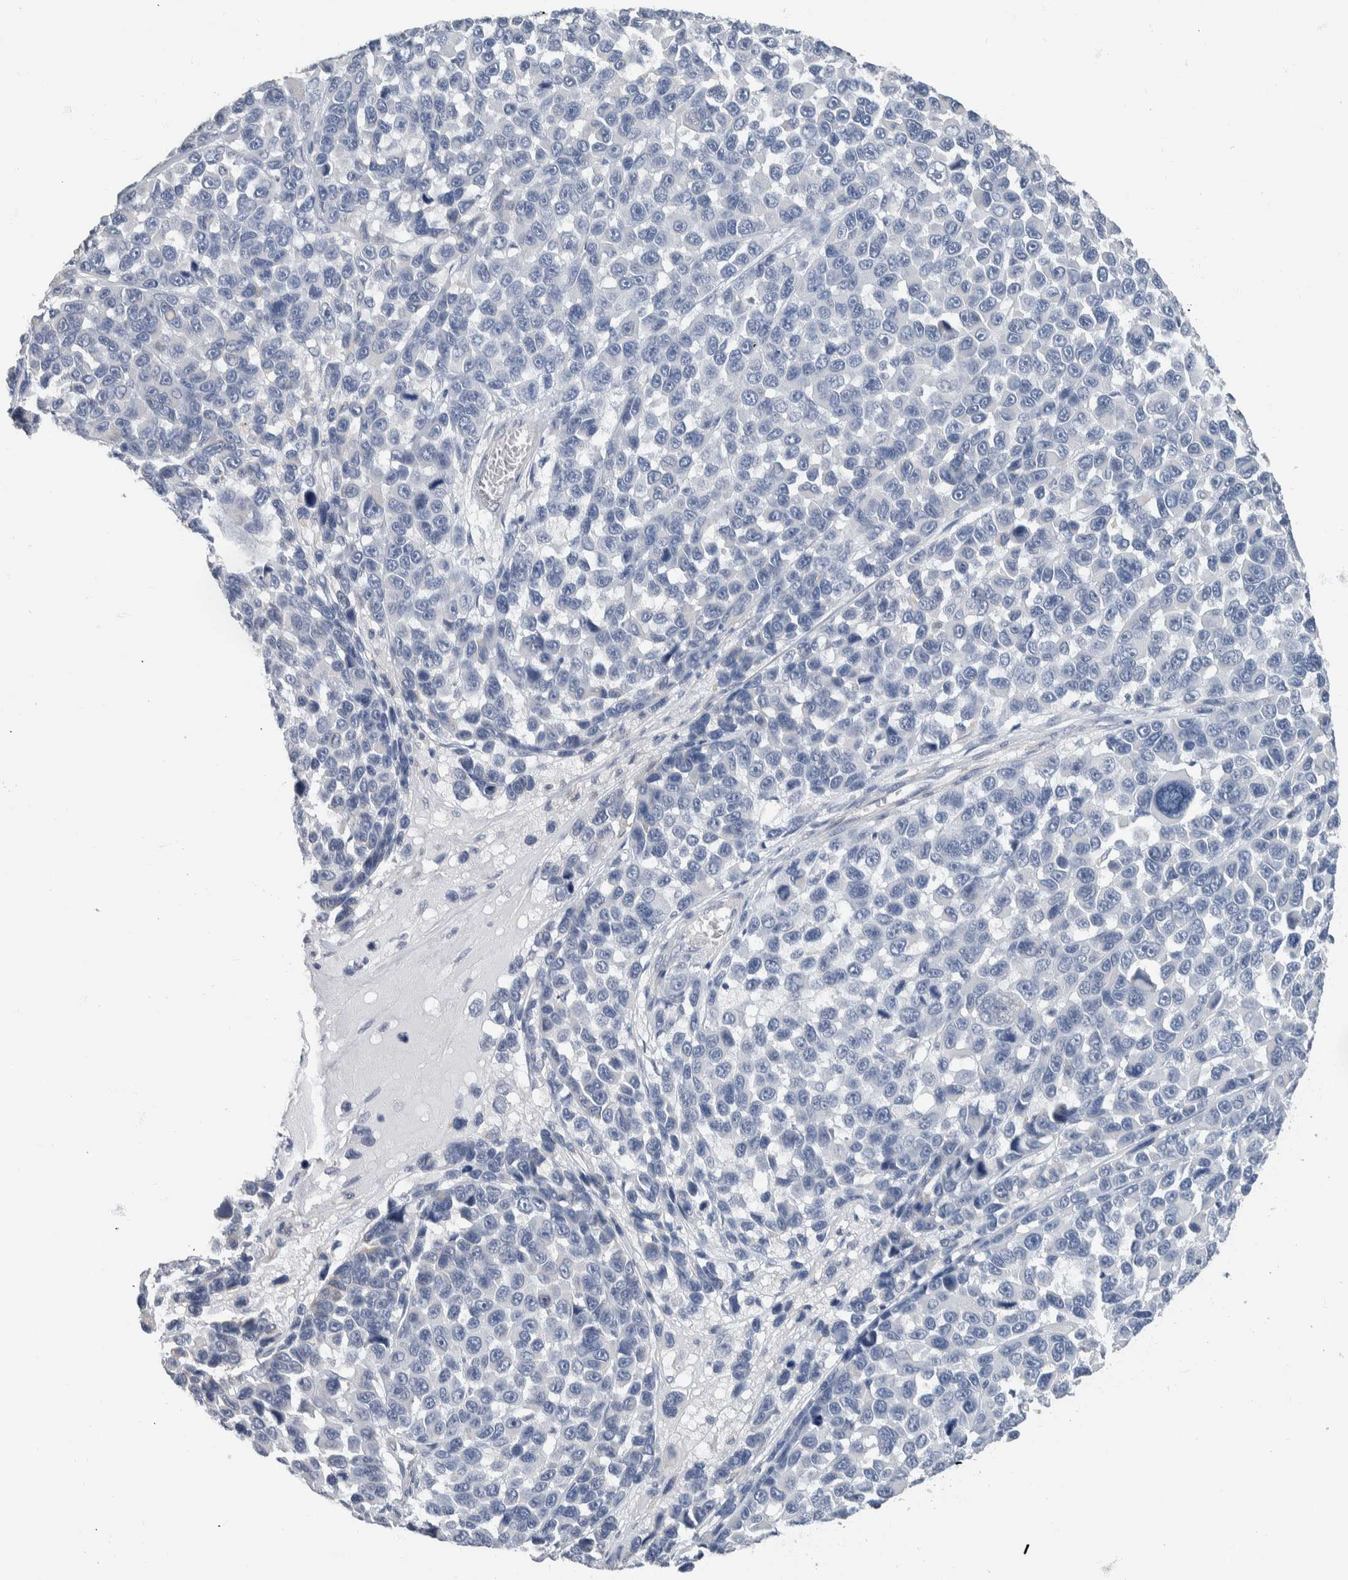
{"staining": {"intensity": "negative", "quantity": "none", "location": "none"}, "tissue": "melanoma", "cell_type": "Tumor cells", "image_type": "cancer", "snomed": [{"axis": "morphology", "description": "Malignant melanoma, NOS"}, {"axis": "topography", "description": "Skin"}], "caption": "Melanoma stained for a protein using IHC reveals no expression tumor cells.", "gene": "NEFM", "patient": {"sex": "male", "age": 53}}